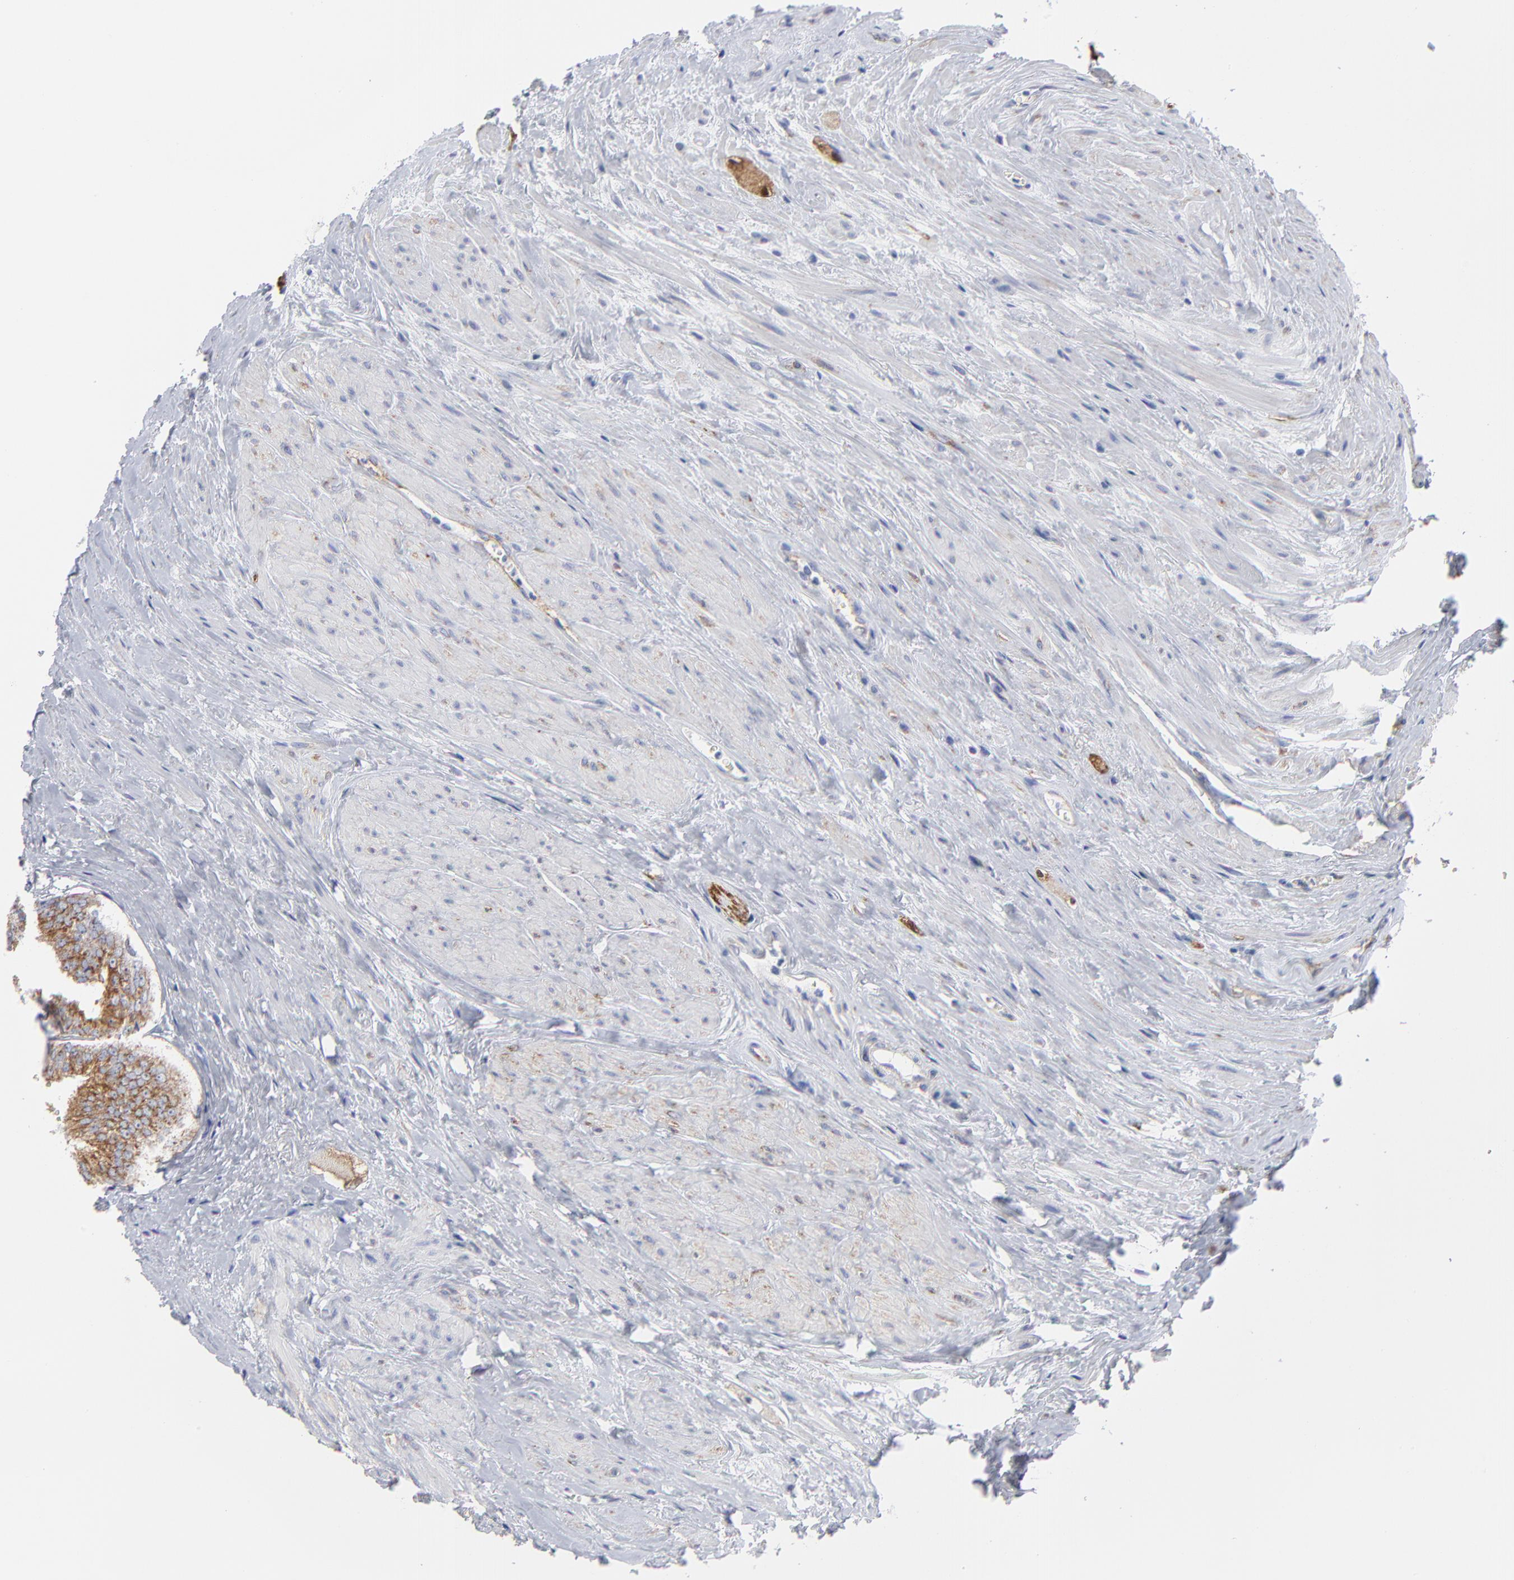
{"staining": {"intensity": "moderate", "quantity": ">75%", "location": "cytoplasmic/membranous"}, "tissue": "prostate cancer", "cell_type": "Tumor cells", "image_type": "cancer", "snomed": [{"axis": "morphology", "description": "Adenocarcinoma, Medium grade"}, {"axis": "topography", "description": "Prostate"}], "caption": "Moderate cytoplasmic/membranous positivity for a protein is present in about >75% of tumor cells of adenocarcinoma (medium-grade) (prostate) using immunohistochemistry (IHC).", "gene": "CNTN3", "patient": {"sex": "male", "age": 79}}